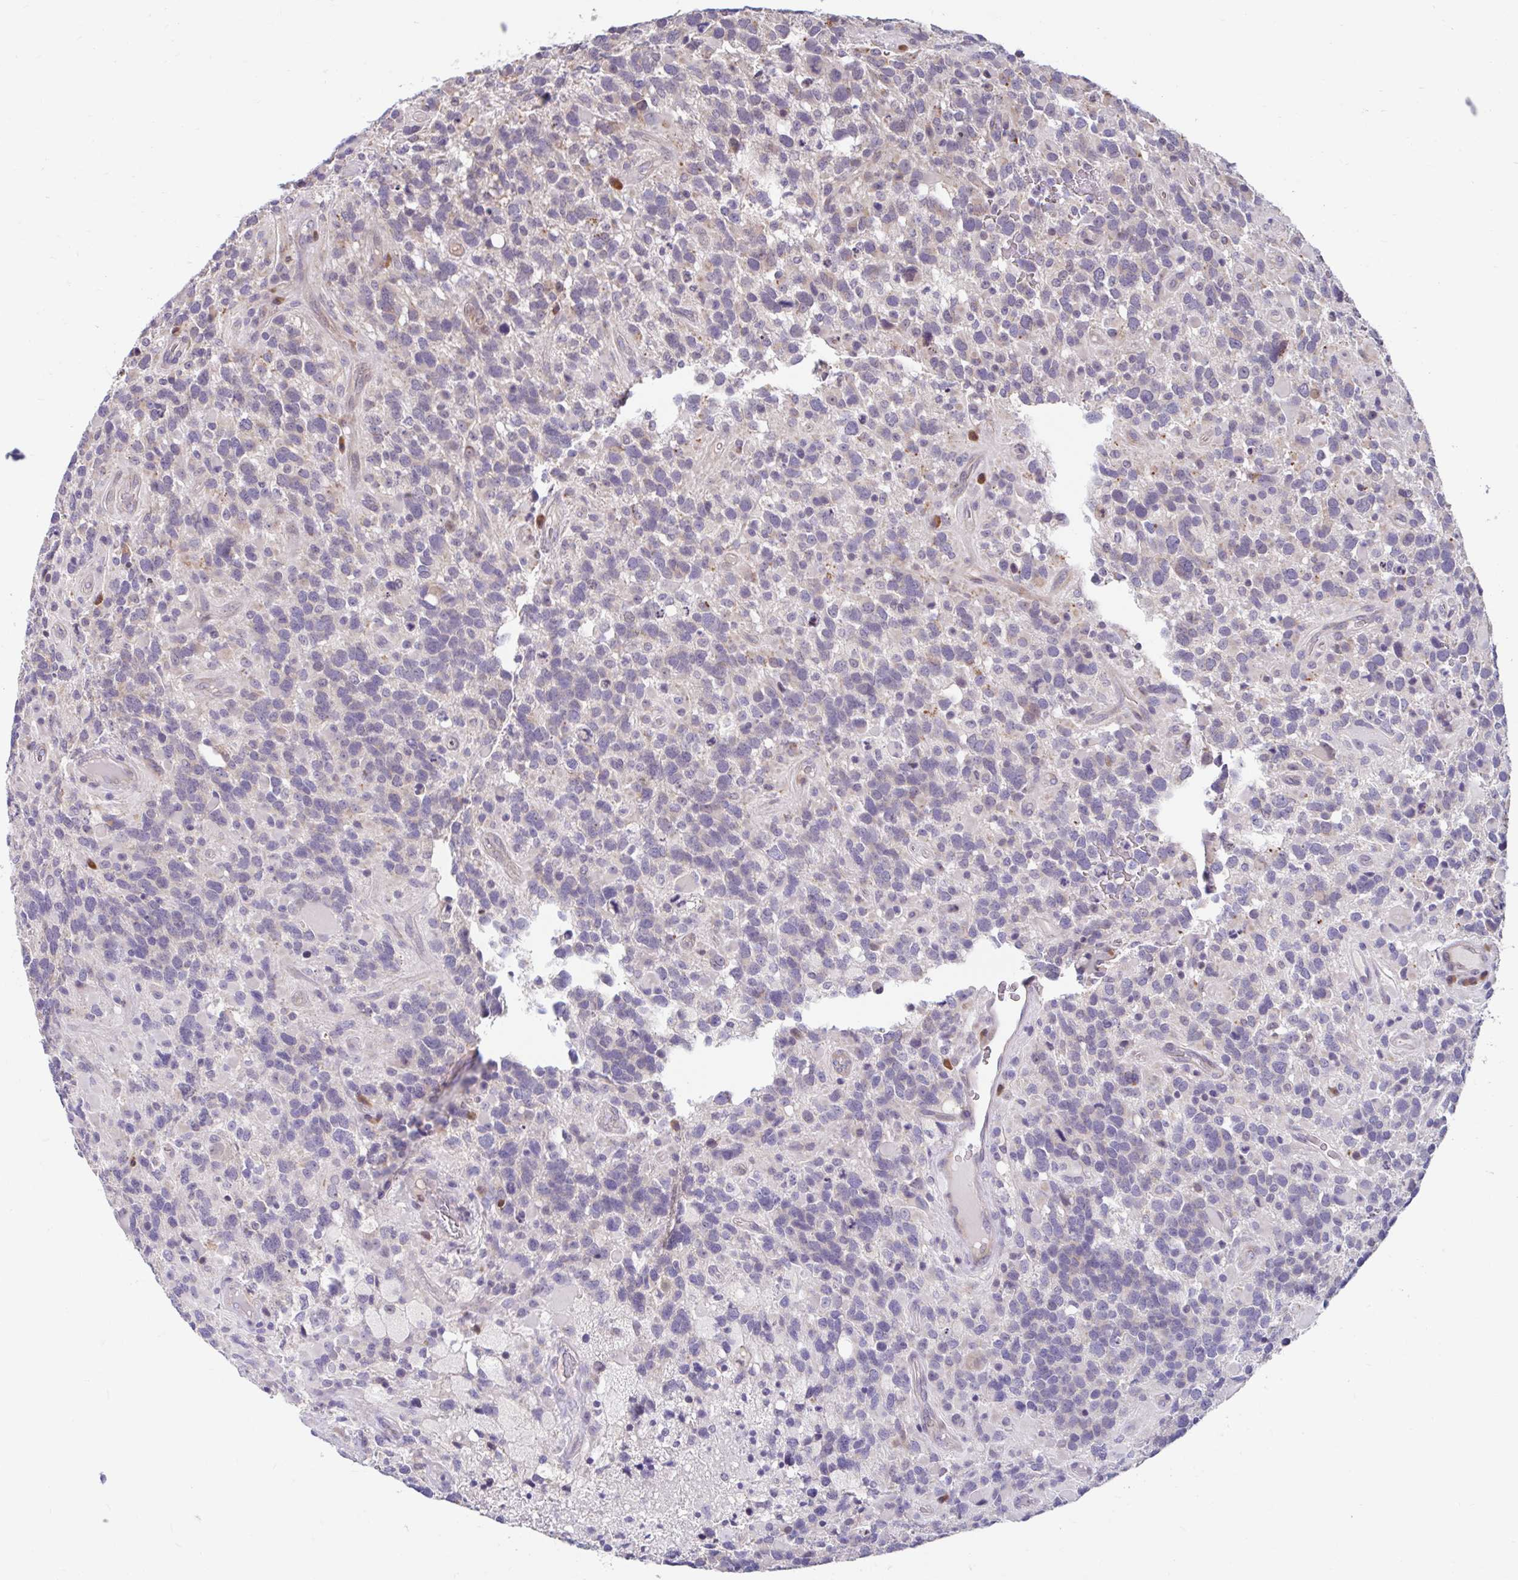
{"staining": {"intensity": "weak", "quantity": "<25%", "location": "cytoplasmic/membranous"}, "tissue": "glioma", "cell_type": "Tumor cells", "image_type": "cancer", "snomed": [{"axis": "morphology", "description": "Glioma, malignant, High grade"}, {"axis": "topography", "description": "Brain"}], "caption": "DAB (3,3'-diaminobenzidine) immunohistochemical staining of human glioma displays no significant expression in tumor cells. Brightfield microscopy of immunohistochemistry stained with DAB (brown) and hematoxylin (blue), captured at high magnification.", "gene": "NT5C1B", "patient": {"sex": "female", "age": 40}}